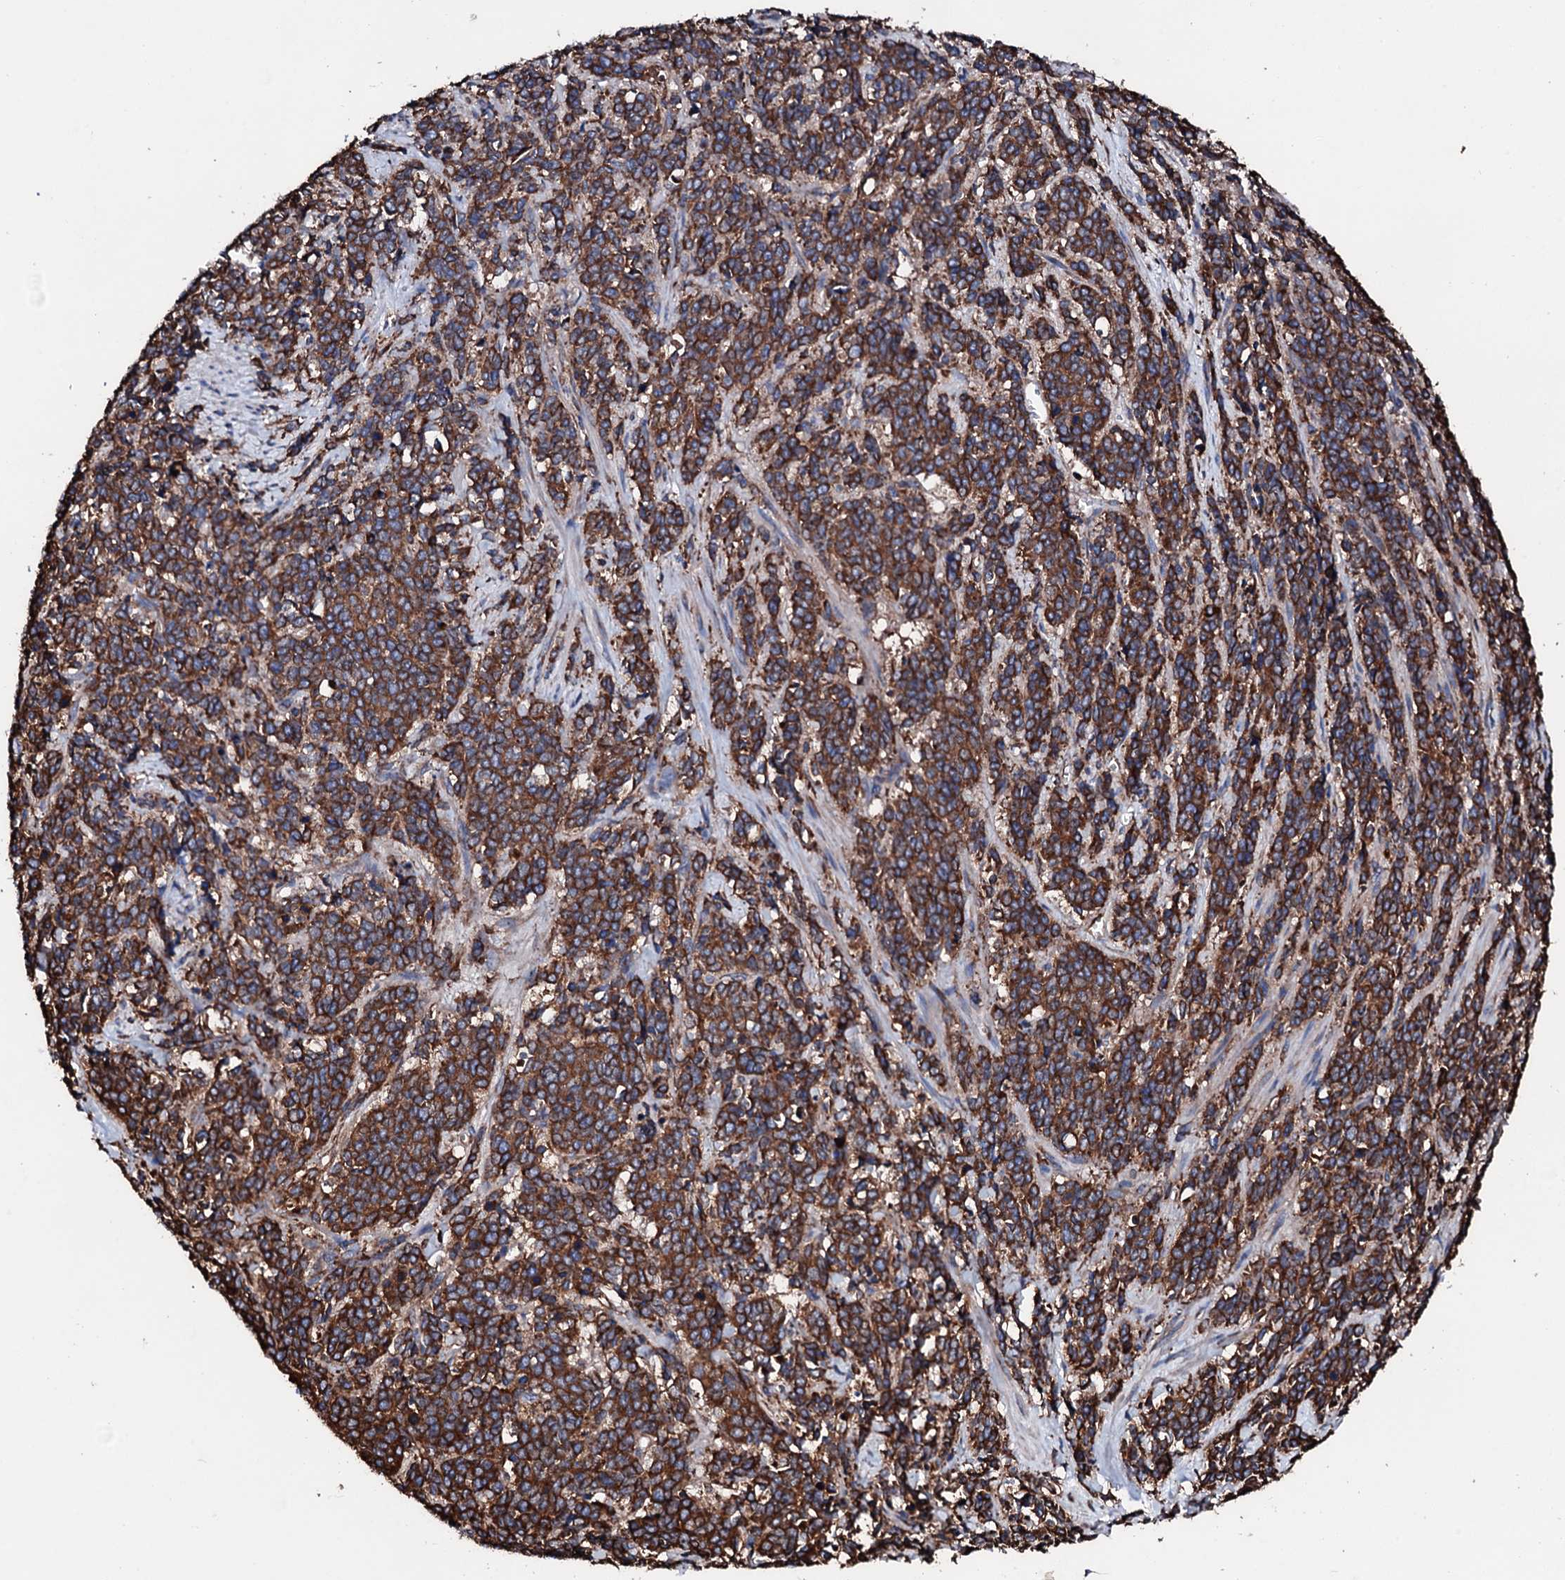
{"staining": {"intensity": "strong", "quantity": ">75%", "location": "cytoplasmic/membranous"}, "tissue": "cervical cancer", "cell_type": "Tumor cells", "image_type": "cancer", "snomed": [{"axis": "morphology", "description": "Squamous cell carcinoma, NOS"}, {"axis": "topography", "description": "Cervix"}], "caption": "This is a photomicrograph of immunohistochemistry staining of cervical cancer (squamous cell carcinoma), which shows strong expression in the cytoplasmic/membranous of tumor cells.", "gene": "AMDHD1", "patient": {"sex": "female", "age": 60}}